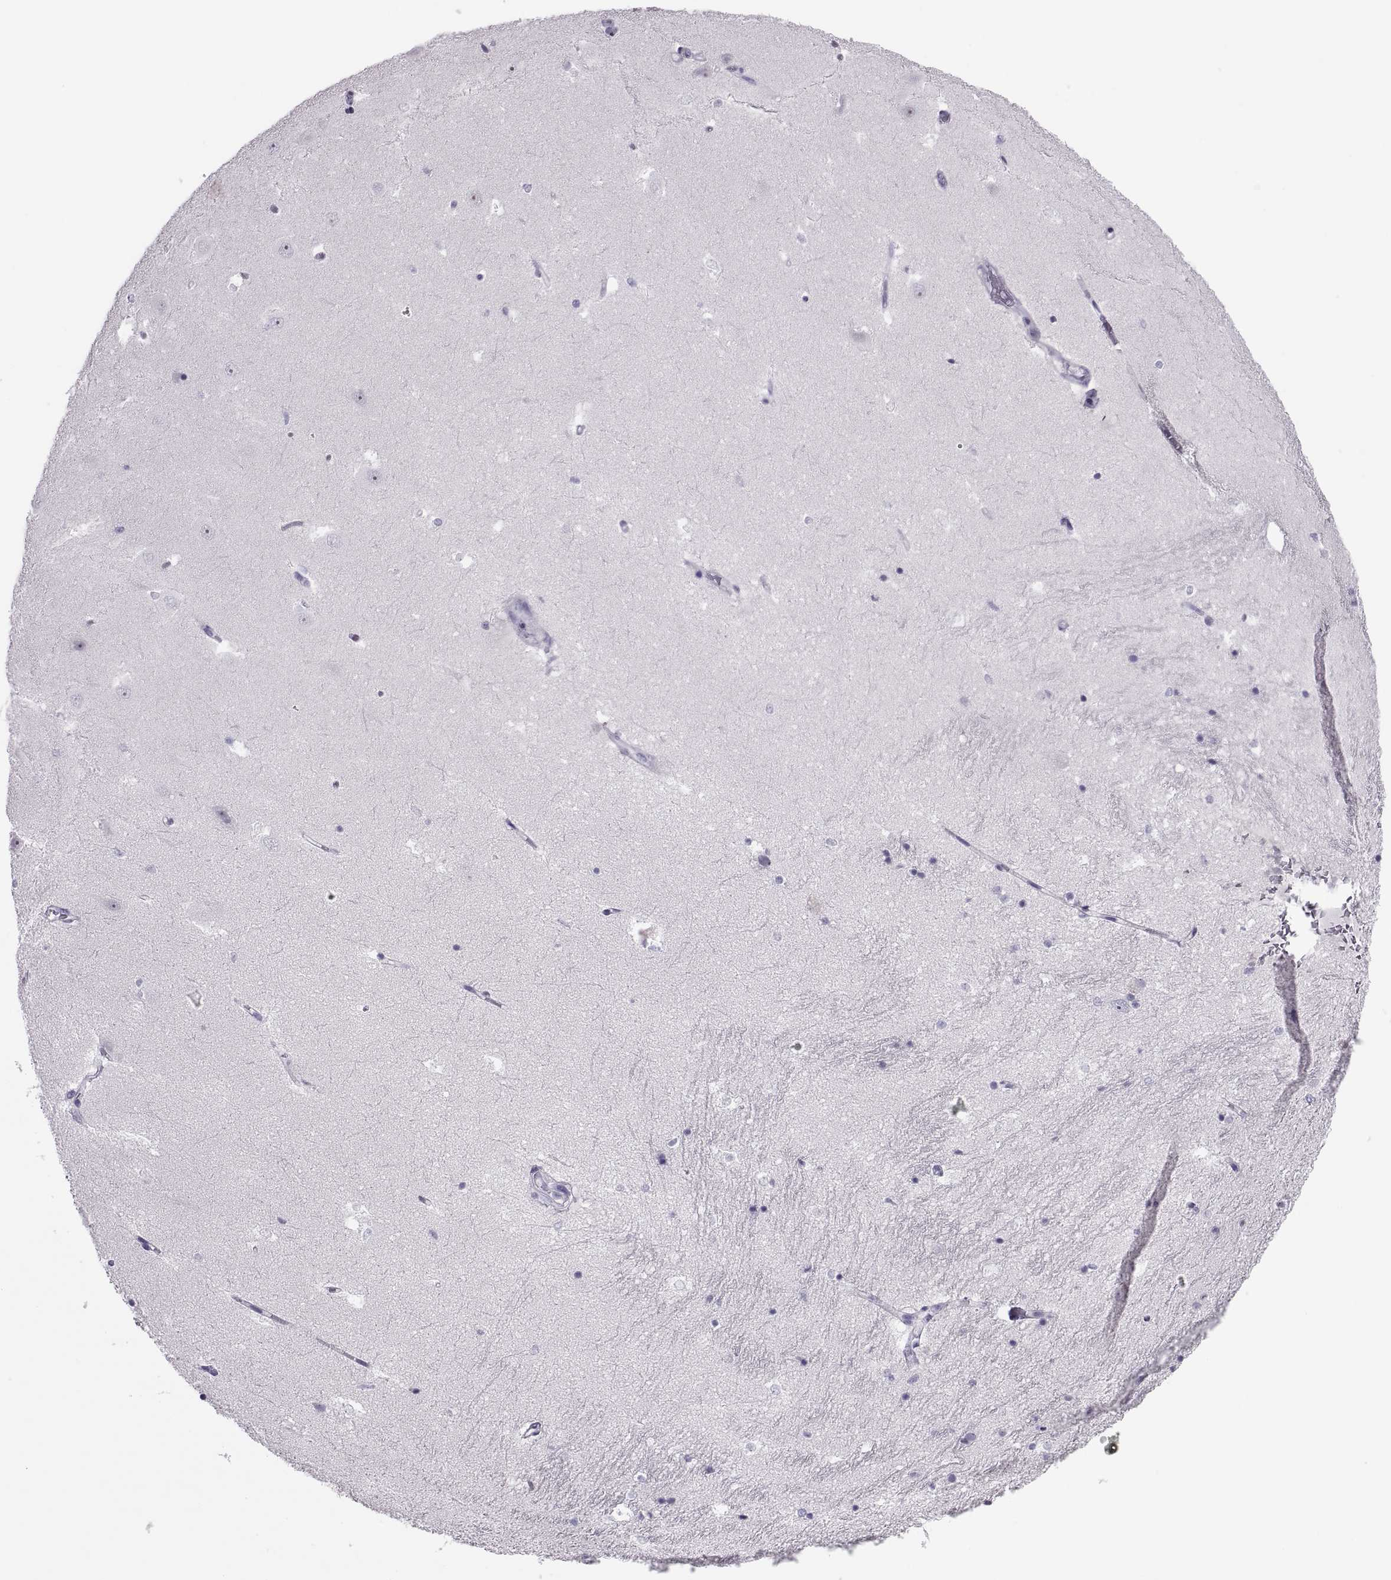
{"staining": {"intensity": "negative", "quantity": "none", "location": "none"}, "tissue": "hippocampus", "cell_type": "Glial cells", "image_type": "normal", "snomed": [{"axis": "morphology", "description": "Normal tissue, NOS"}, {"axis": "topography", "description": "Hippocampus"}], "caption": "IHC image of normal hippocampus: human hippocampus stained with DAB (3,3'-diaminobenzidine) exhibits no significant protein expression in glial cells. (DAB IHC visualized using brightfield microscopy, high magnification).", "gene": "FAM24A", "patient": {"sex": "male", "age": 44}}